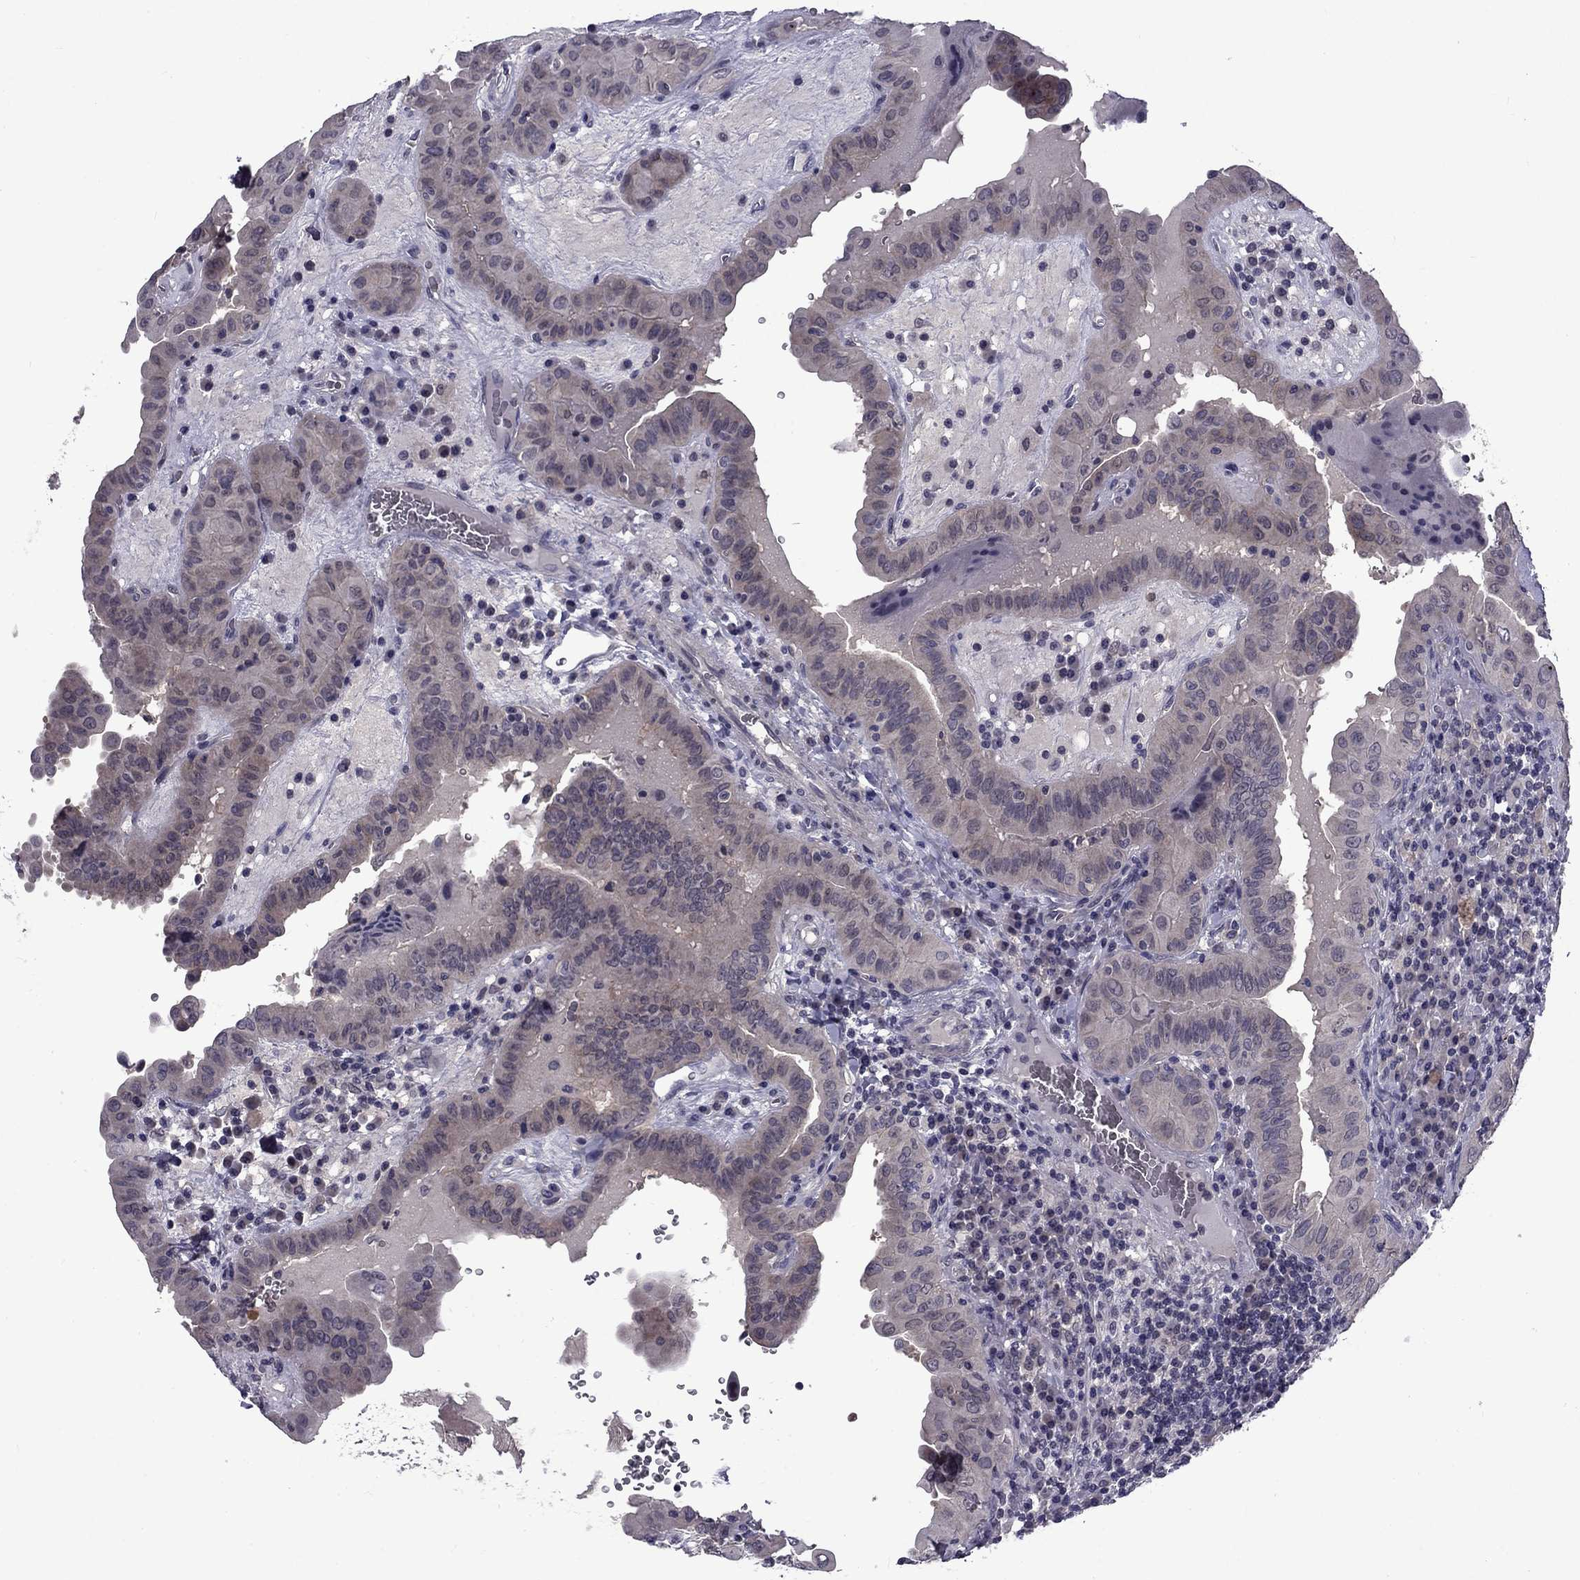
{"staining": {"intensity": "negative", "quantity": "none", "location": "none"}, "tissue": "thyroid cancer", "cell_type": "Tumor cells", "image_type": "cancer", "snomed": [{"axis": "morphology", "description": "Papillary adenocarcinoma, NOS"}, {"axis": "topography", "description": "Thyroid gland"}], "caption": "Image shows no protein expression in tumor cells of thyroid cancer tissue.", "gene": "SNTA1", "patient": {"sex": "female", "age": 37}}